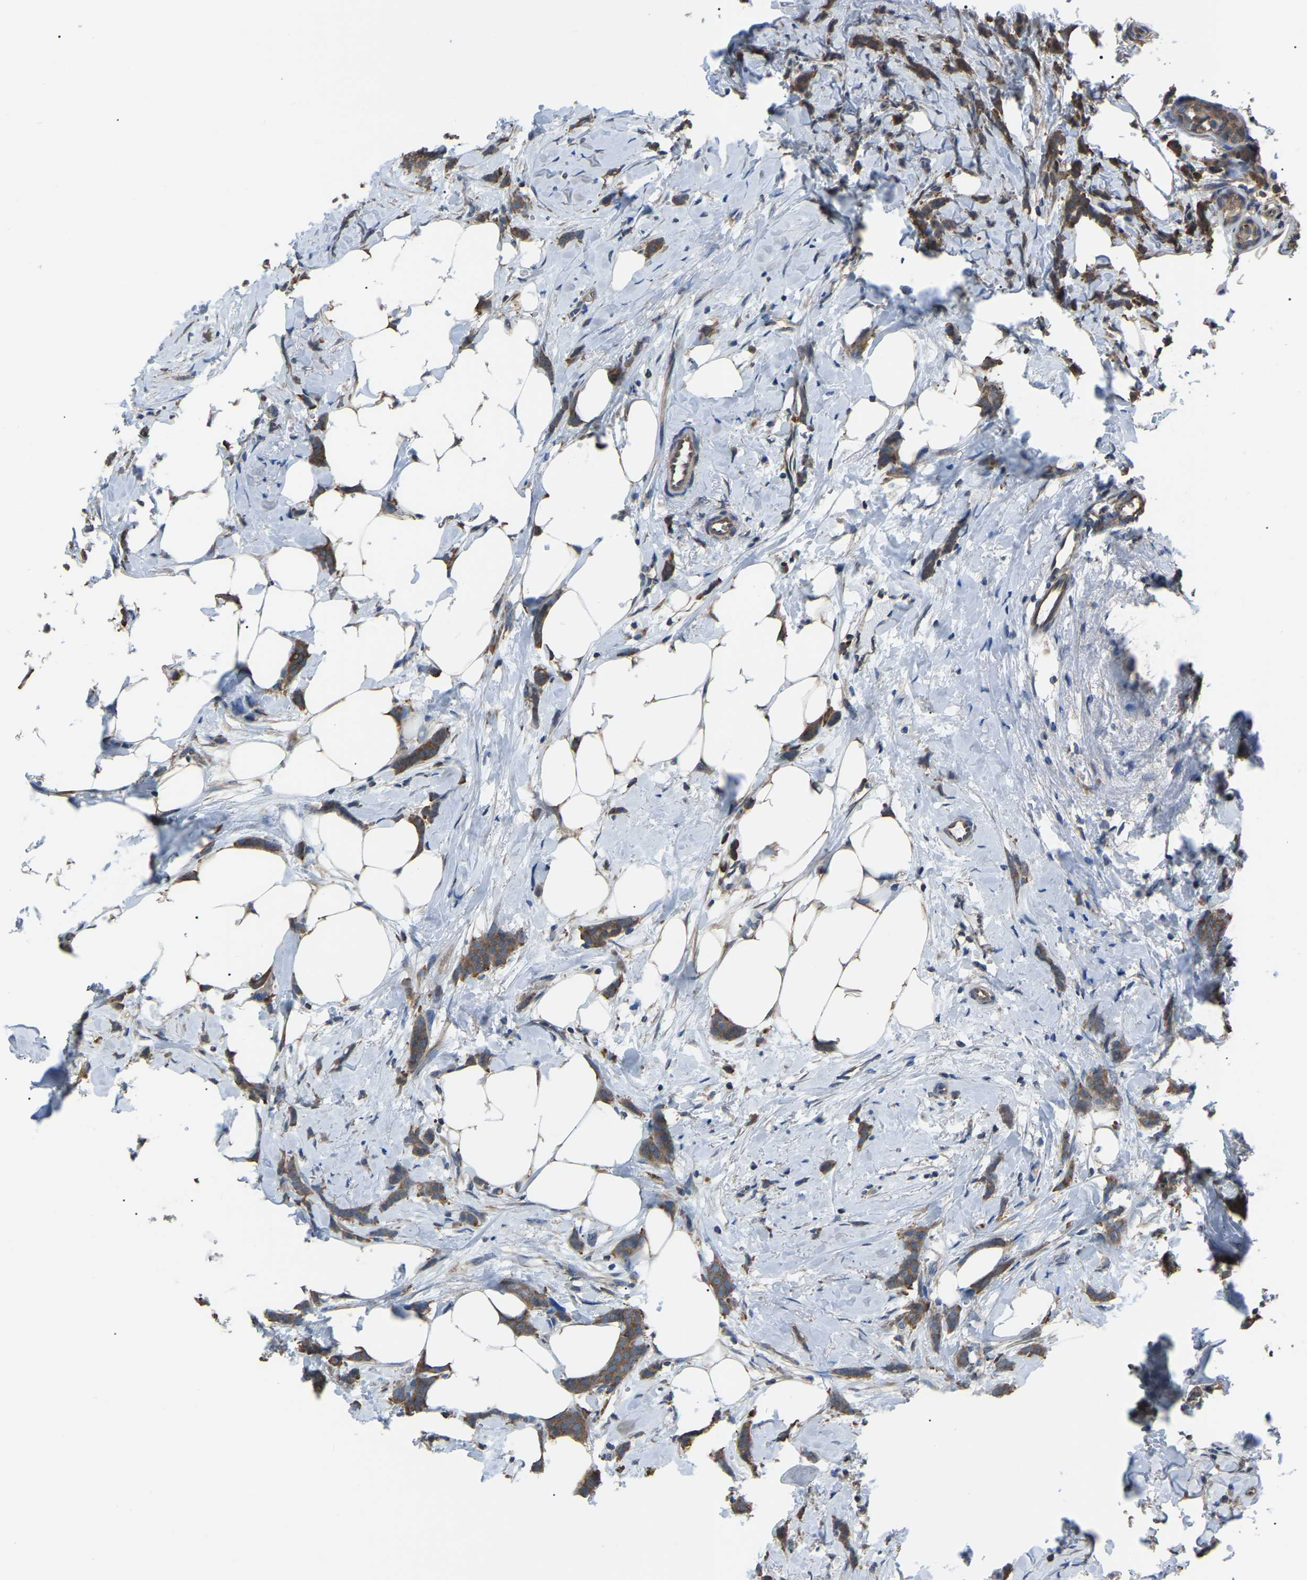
{"staining": {"intensity": "moderate", "quantity": ">75%", "location": "cytoplasmic/membranous"}, "tissue": "breast cancer", "cell_type": "Tumor cells", "image_type": "cancer", "snomed": [{"axis": "morphology", "description": "Lobular carcinoma, in situ"}, {"axis": "morphology", "description": "Lobular carcinoma"}, {"axis": "topography", "description": "Breast"}], "caption": "Tumor cells exhibit moderate cytoplasmic/membranous staining in approximately >75% of cells in breast lobular carcinoma in situ.", "gene": "PDCD5", "patient": {"sex": "female", "age": 41}}